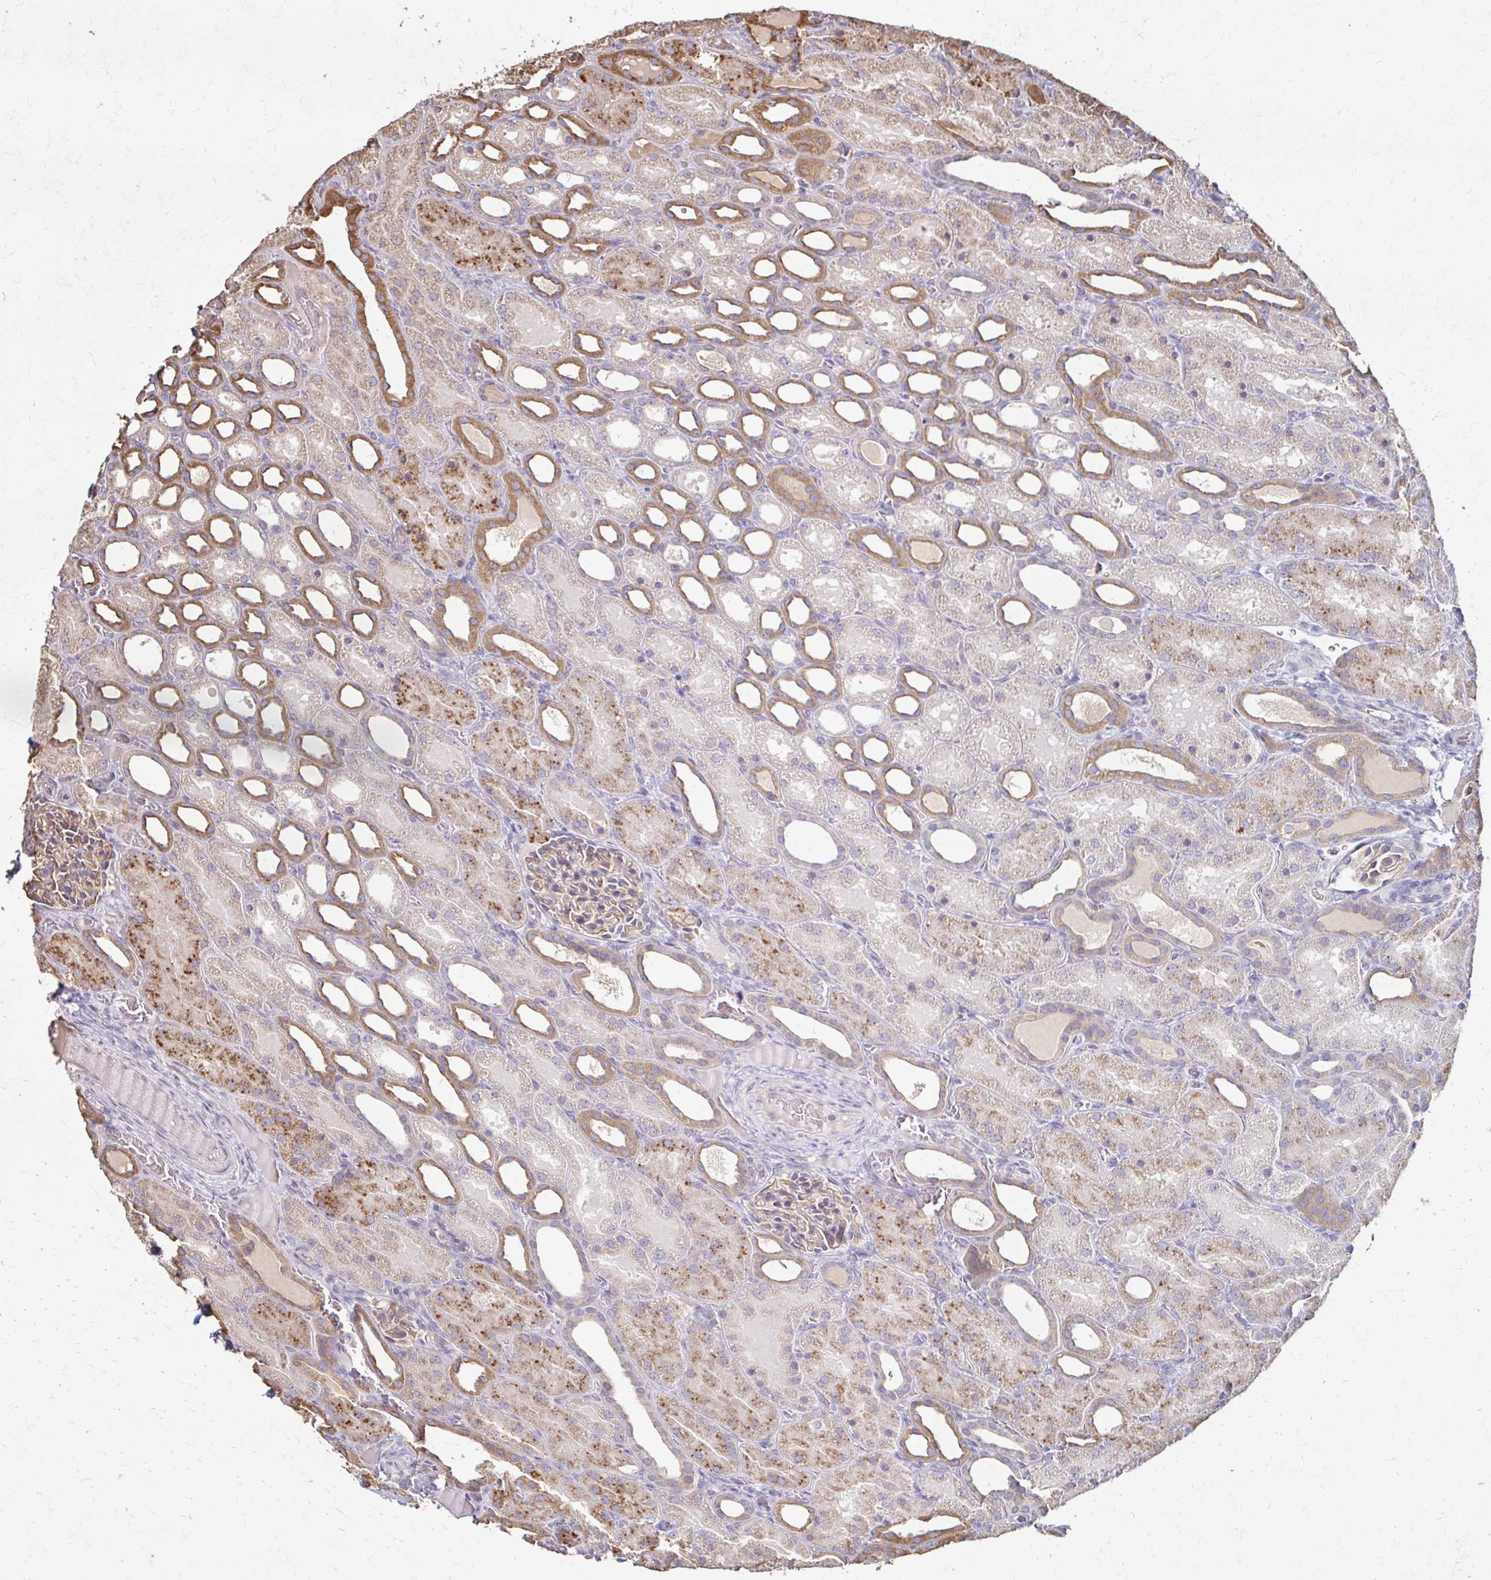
{"staining": {"intensity": "moderate", "quantity": ">75%", "location": "cytoplasmic/membranous"}, "tissue": "kidney", "cell_type": "Cells in glomeruli", "image_type": "normal", "snomed": [{"axis": "morphology", "description": "Normal tissue, NOS"}, {"axis": "topography", "description": "Kidney"}], "caption": "Immunohistochemistry (IHC) of benign kidney reveals medium levels of moderate cytoplasmic/membranous positivity in about >75% of cells in glomeruli. (brown staining indicates protein expression, while blue staining denotes nuclei).", "gene": "IL18BP", "patient": {"sex": "male", "age": 2}}